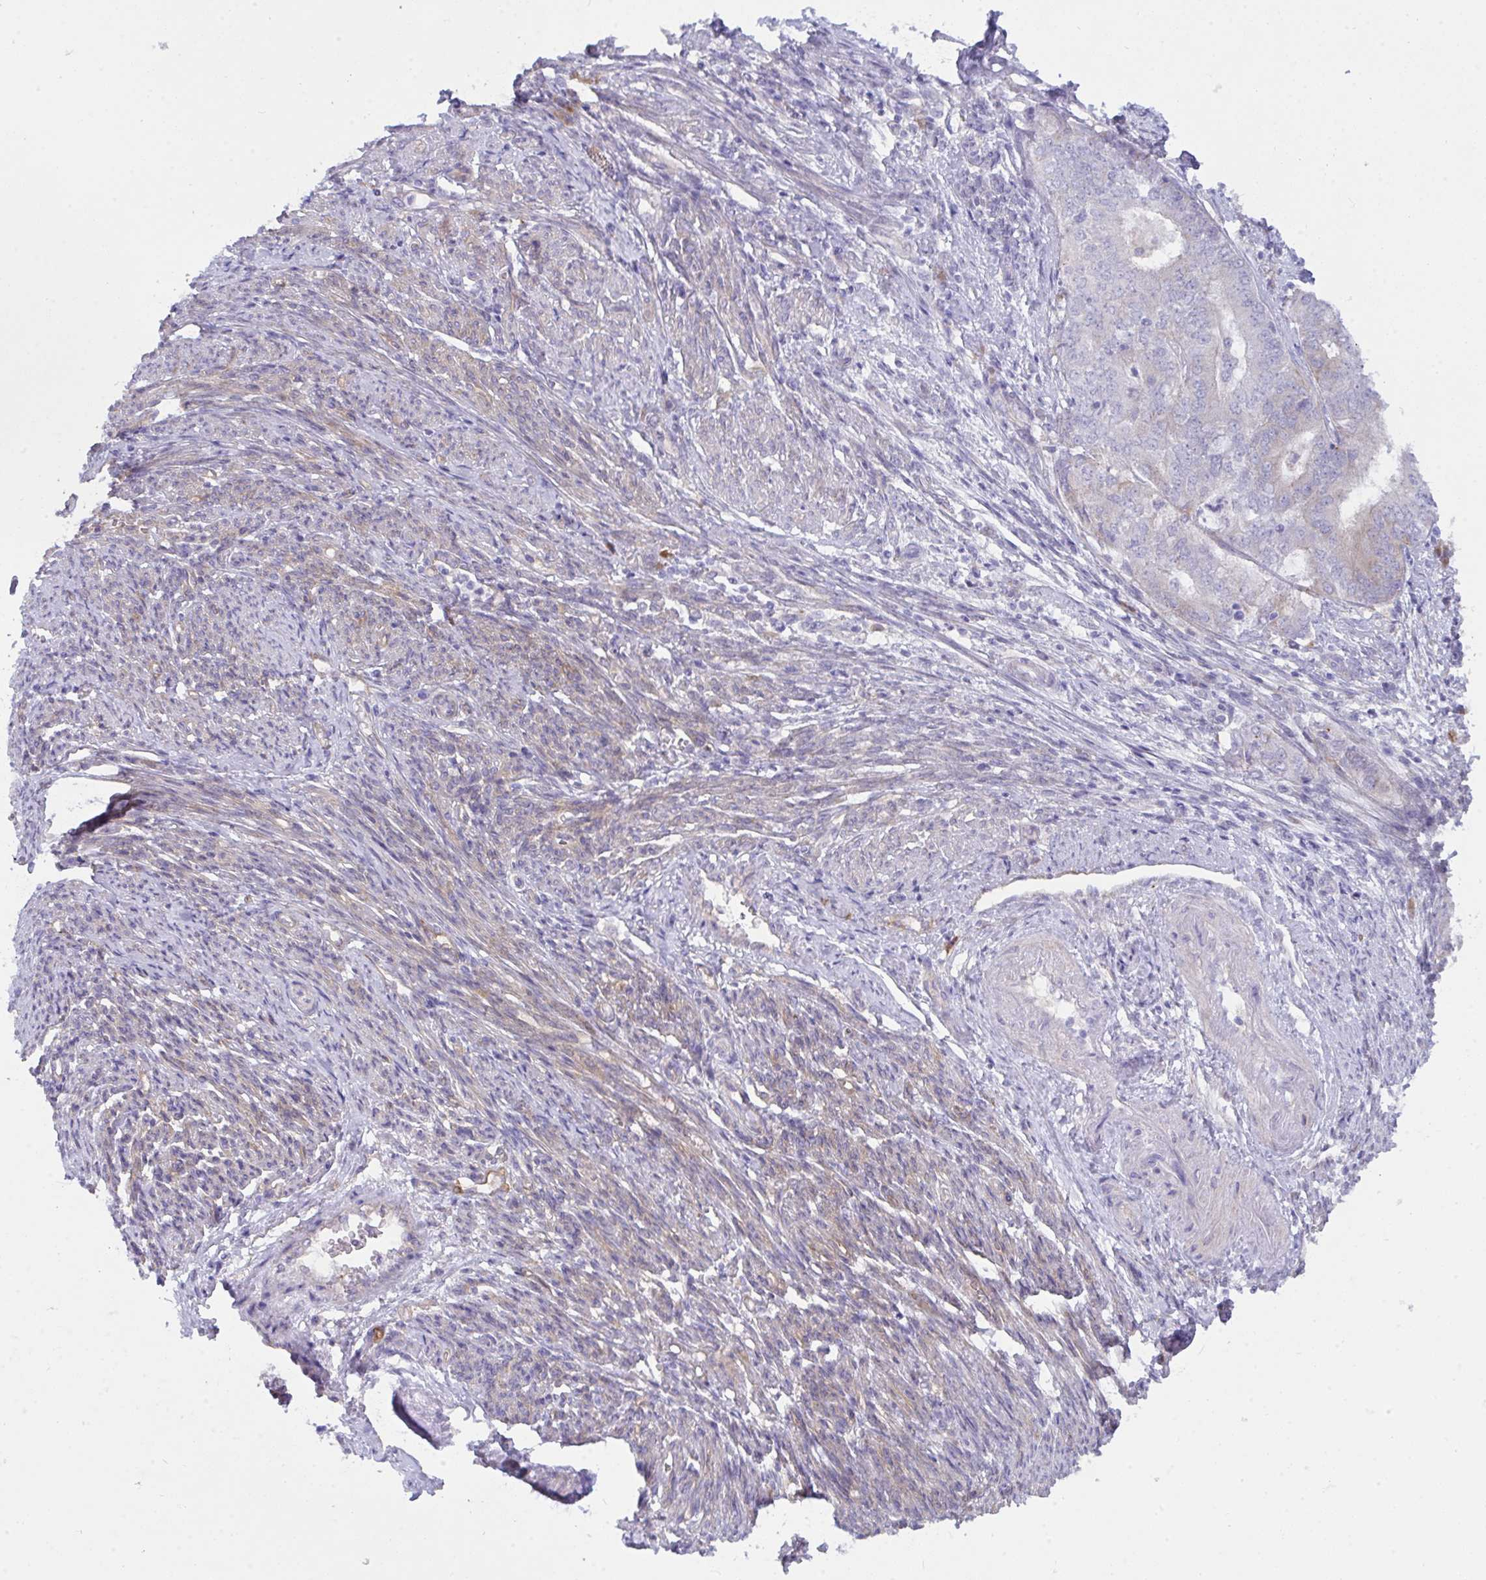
{"staining": {"intensity": "negative", "quantity": "none", "location": "none"}, "tissue": "endometrial cancer", "cell_type": "Tumor cells", "image_type": "cancer", "snomed": [{"axis": "morphology", "description": "Adenocarcinoma, NOS"}, {"axis": "topography", "description": "Endometrium"}], "caption": "Tumor cells show no significant positivity in adenocarcinoma (endometrial).", "gene": "GAB1", "patient": {"sex": "female", "age": 62}}